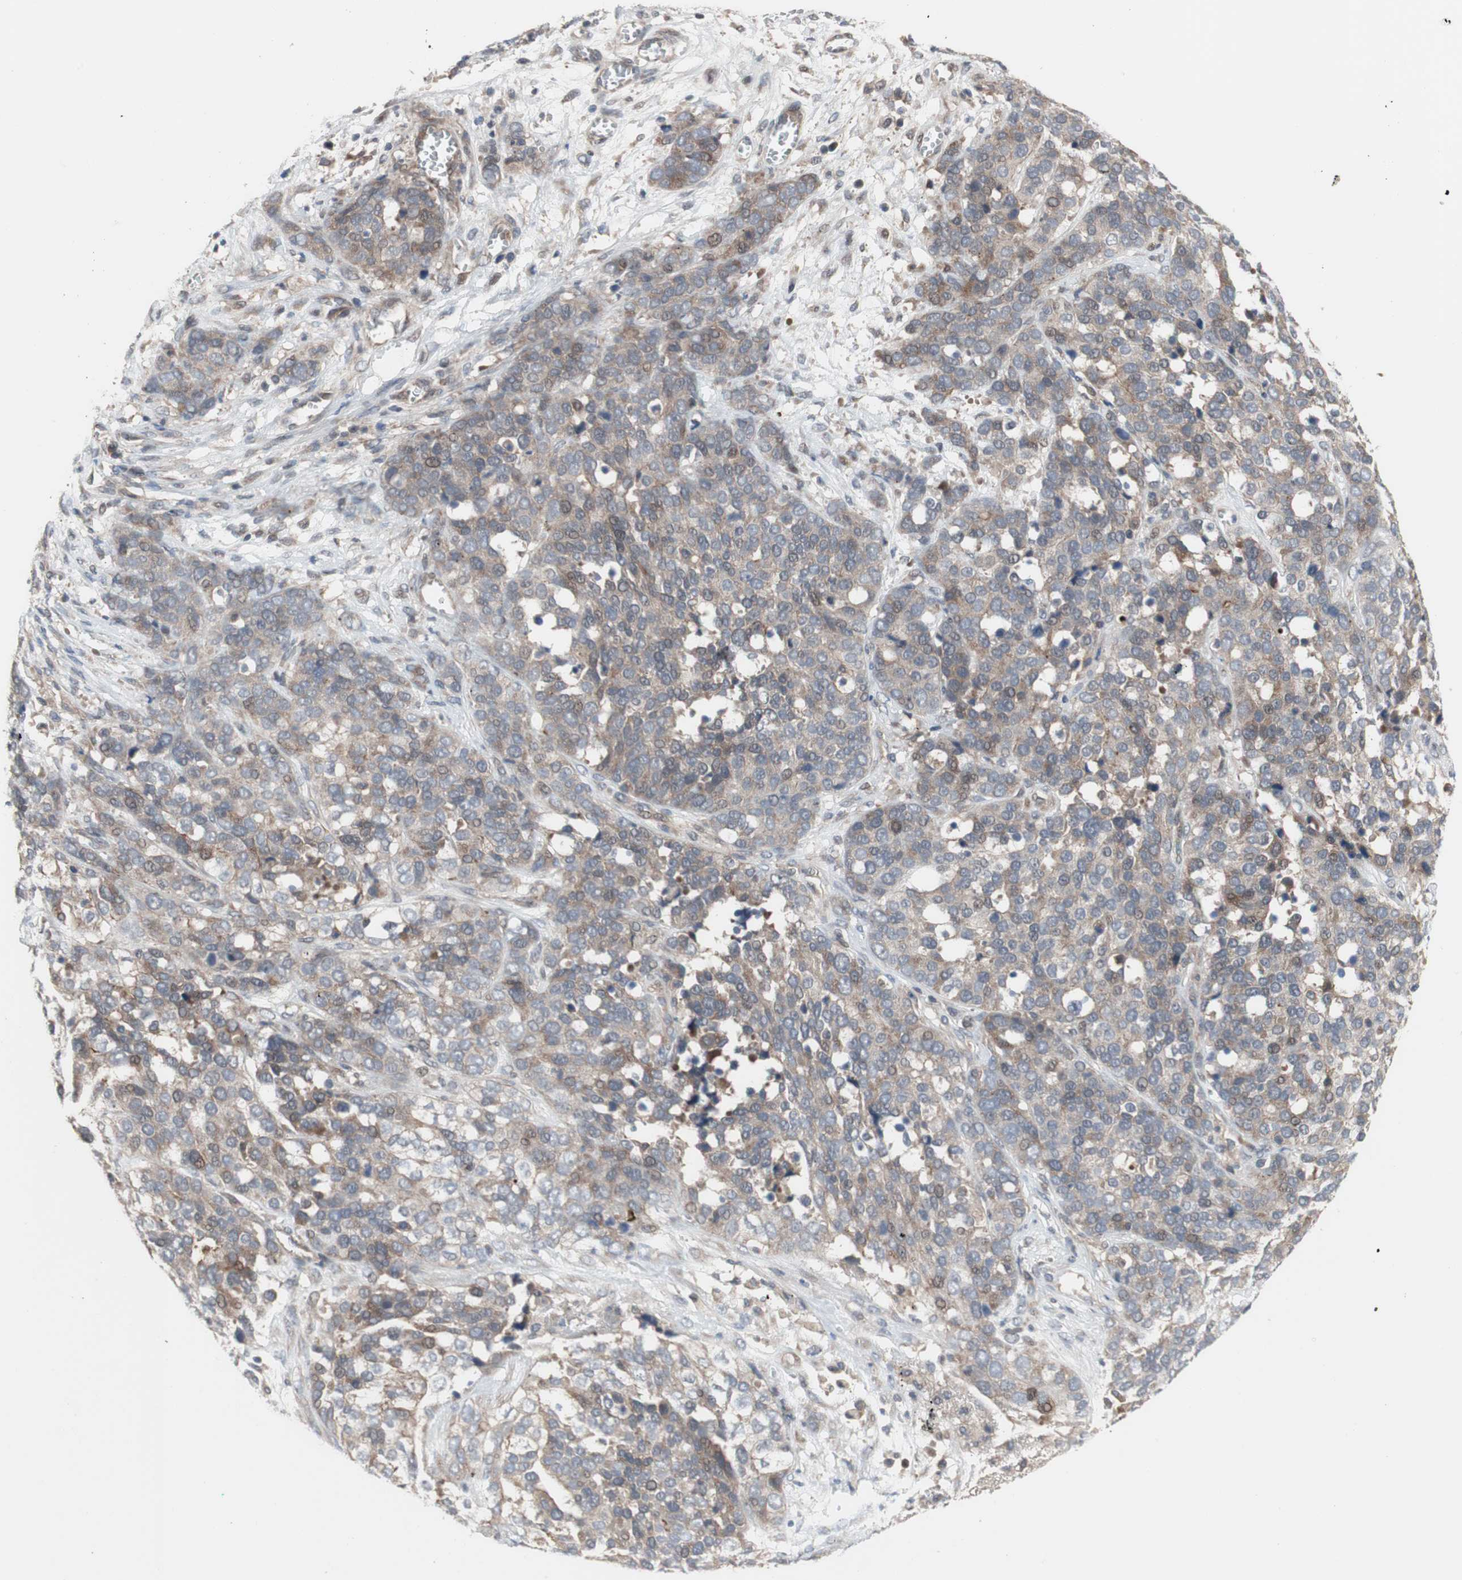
{"staining": {"intensity": "moderate", "quantity": ">75%", "location": "cytoplasmic/membranous"}, "tissue": "ovarian cancer", "cell_type": "Tumor cells", "image_type": "cancer", "snomed": [{"axis": "morphology", "description": "Cystadenocarcinoma, serous, NOS"}, {"axis": "topography", "description": "Ovary"}], "caption": "A micrograph of human serous cystadenocarcinoma (ovarian) stained for a protein reveals moderate cytoplasmic/membranous brown staining in tumor cells.", "gene": "OAZ1", "patient": {"sex": "female", "age": 44}}